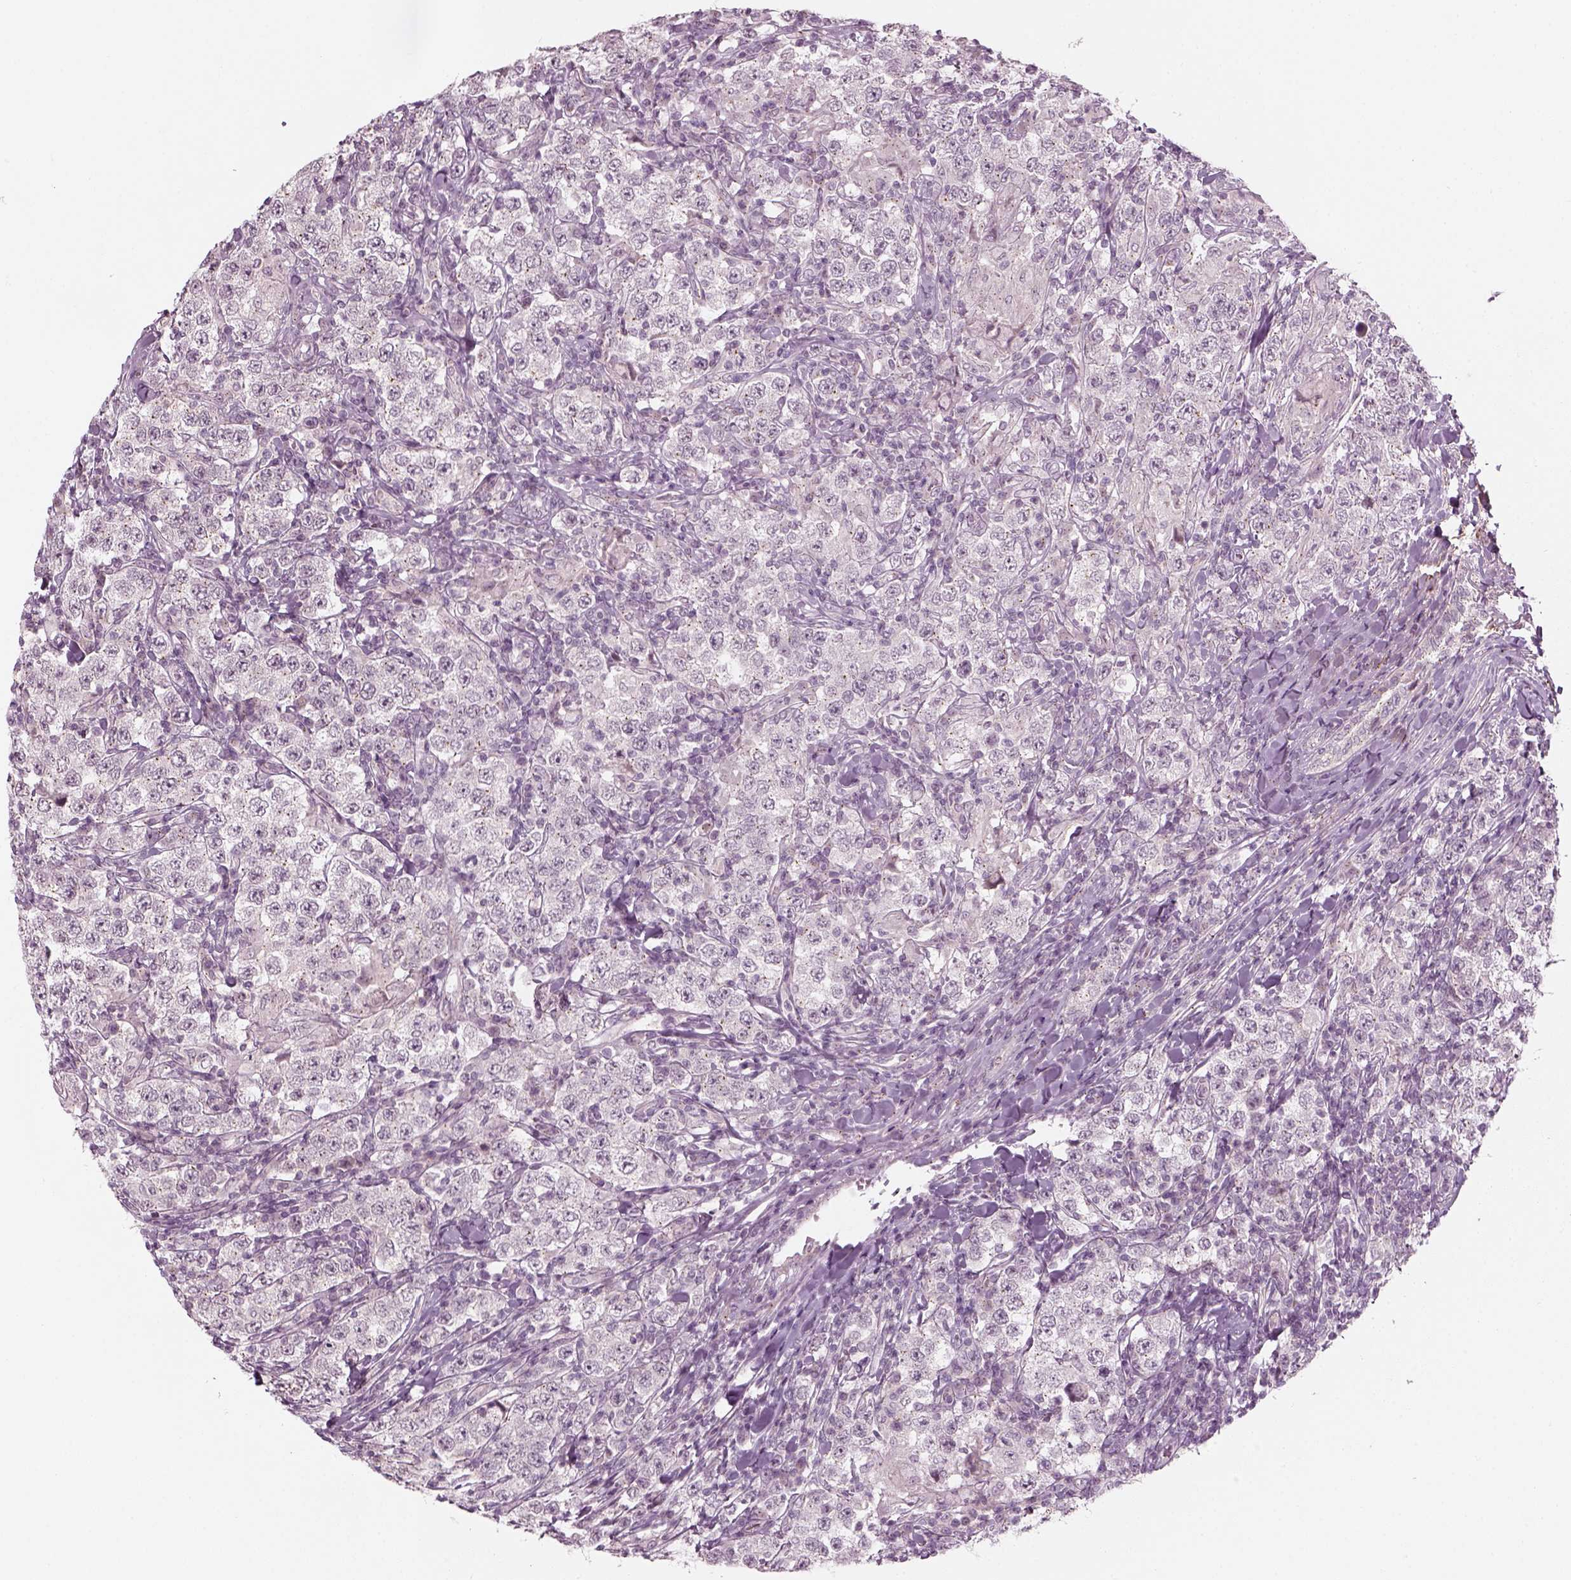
{"staining": {"intensity": "negative", "quantity": "none", "location": "none"}, "tissue": "testis cancer", "cell_type": "Tumor cells", "image_type": "cancer", "snomed": [{"axis": "morphology", "description": "Seminoma, NOS"}, {"axis": "morphology", "description": "Carcinoma, Embryonal, NOS"}, {"axis": "topography", "description": "Testis"}], "caption": "There is no significant expression in tumor cells of embryonal carcinoma (testis).", "gene": "MLIP", "patient": {"sex": "male", "age": 41}}